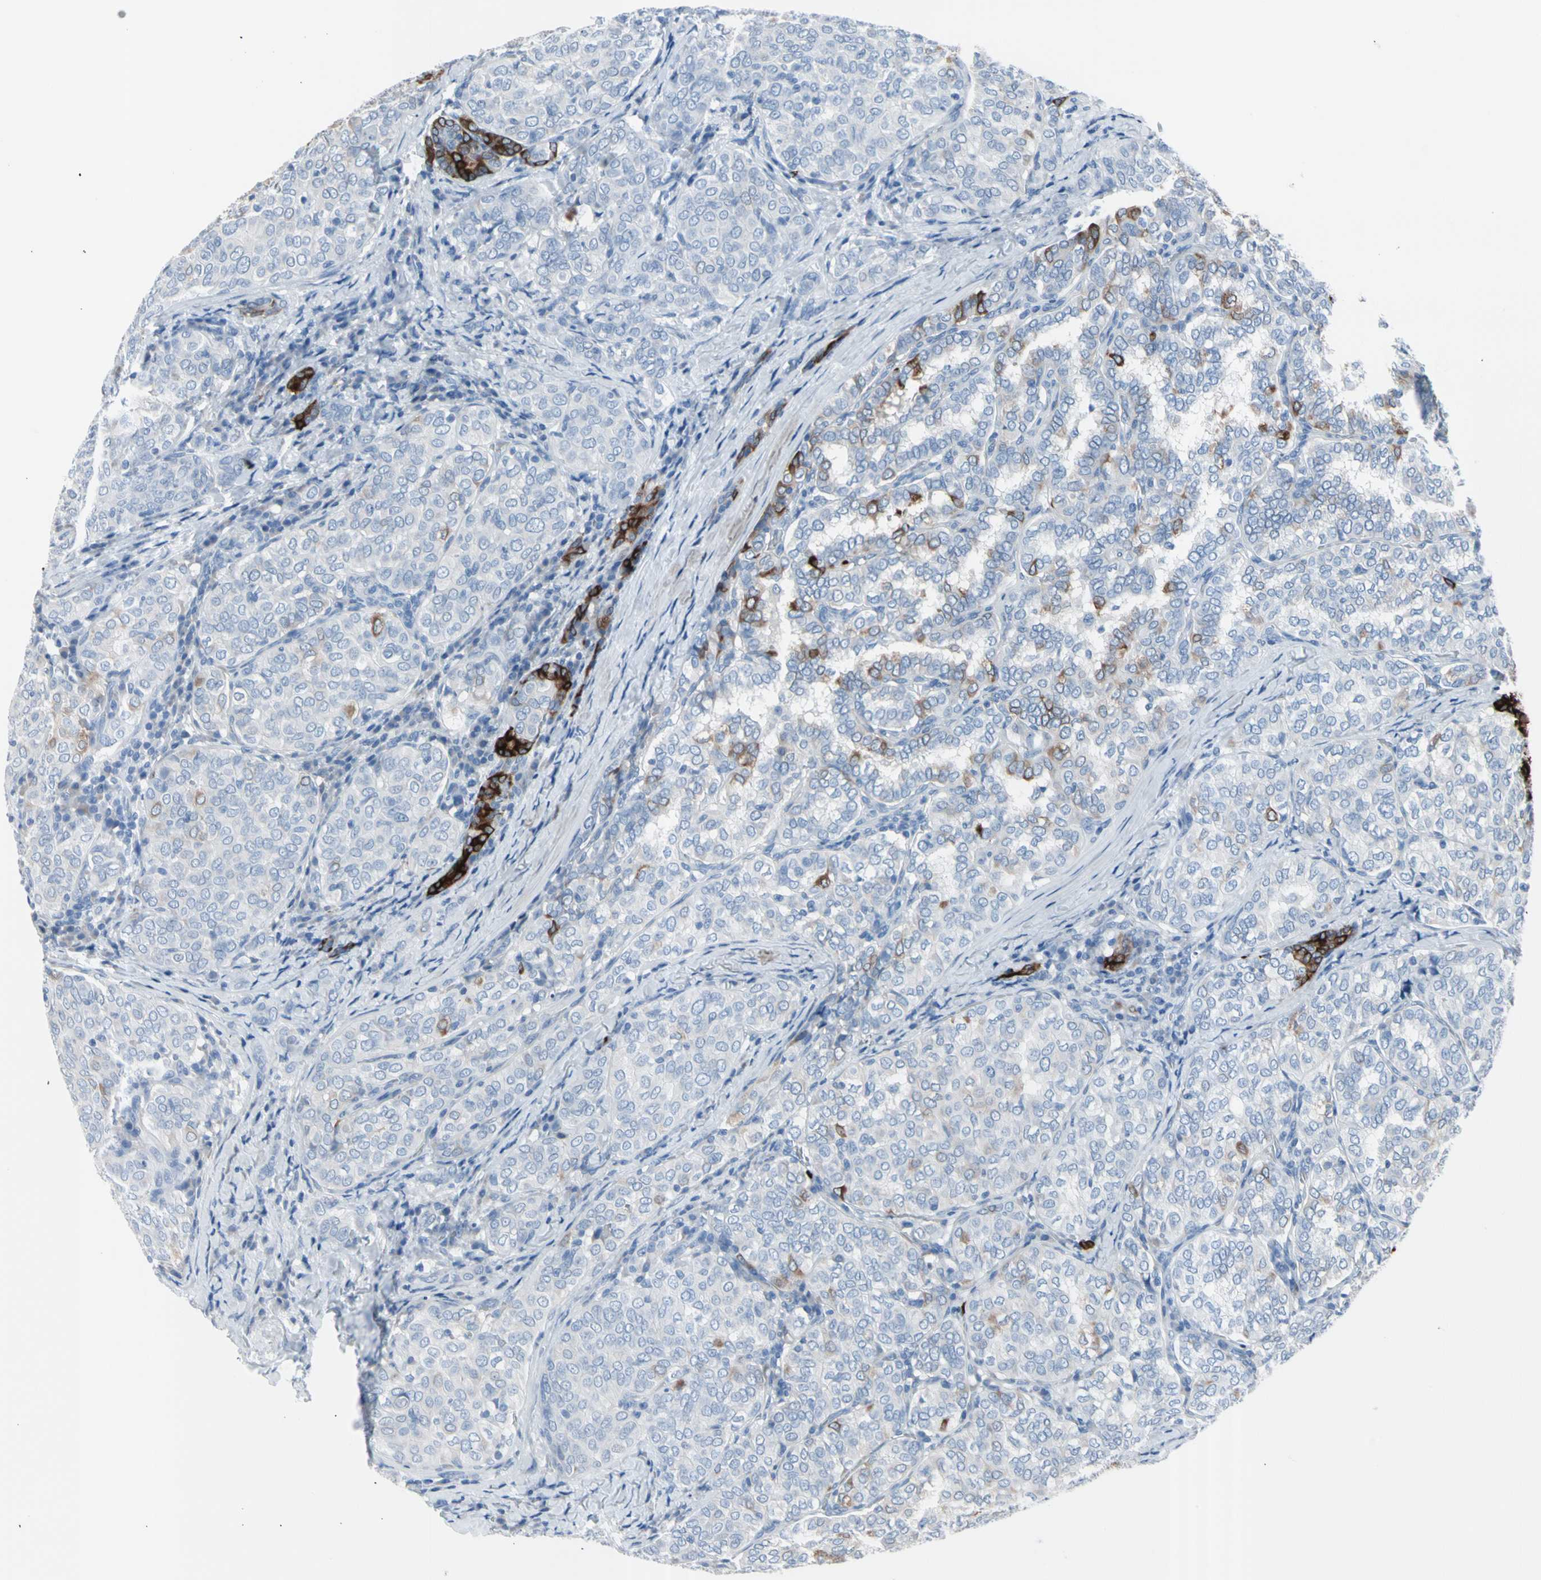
{"staining": {"intensity": "strong", "quantity": "<25%", "location": "cytoplasmic/membranous"}, "tissue": "thyroid cancer", "cell_type": "Tumor cells", "image_type": "cancer", "snomed": [{"axis": "morphology", "description": "Normal tissue, NOS"}, {"axis": "morphology", "description": "Papillary adenocarcinoma, NOS"}, {"axis": "topography", "description": "Thyroid gland"}], "caption": "Immunohistochemical staining of human thyroid cancer (papillary adenocarcinoma) shows medium levels of strong cytoplasmic/membranous protein expression in about <25% of tumor cells. (Stains: DAB (3,3'-diaminobenzidine) in brown, nuclei in blue, Microscopy: brightfield microscopy at high magnification).", "gene": "TPO", "patient": {"sex": "female", "age": 30}}